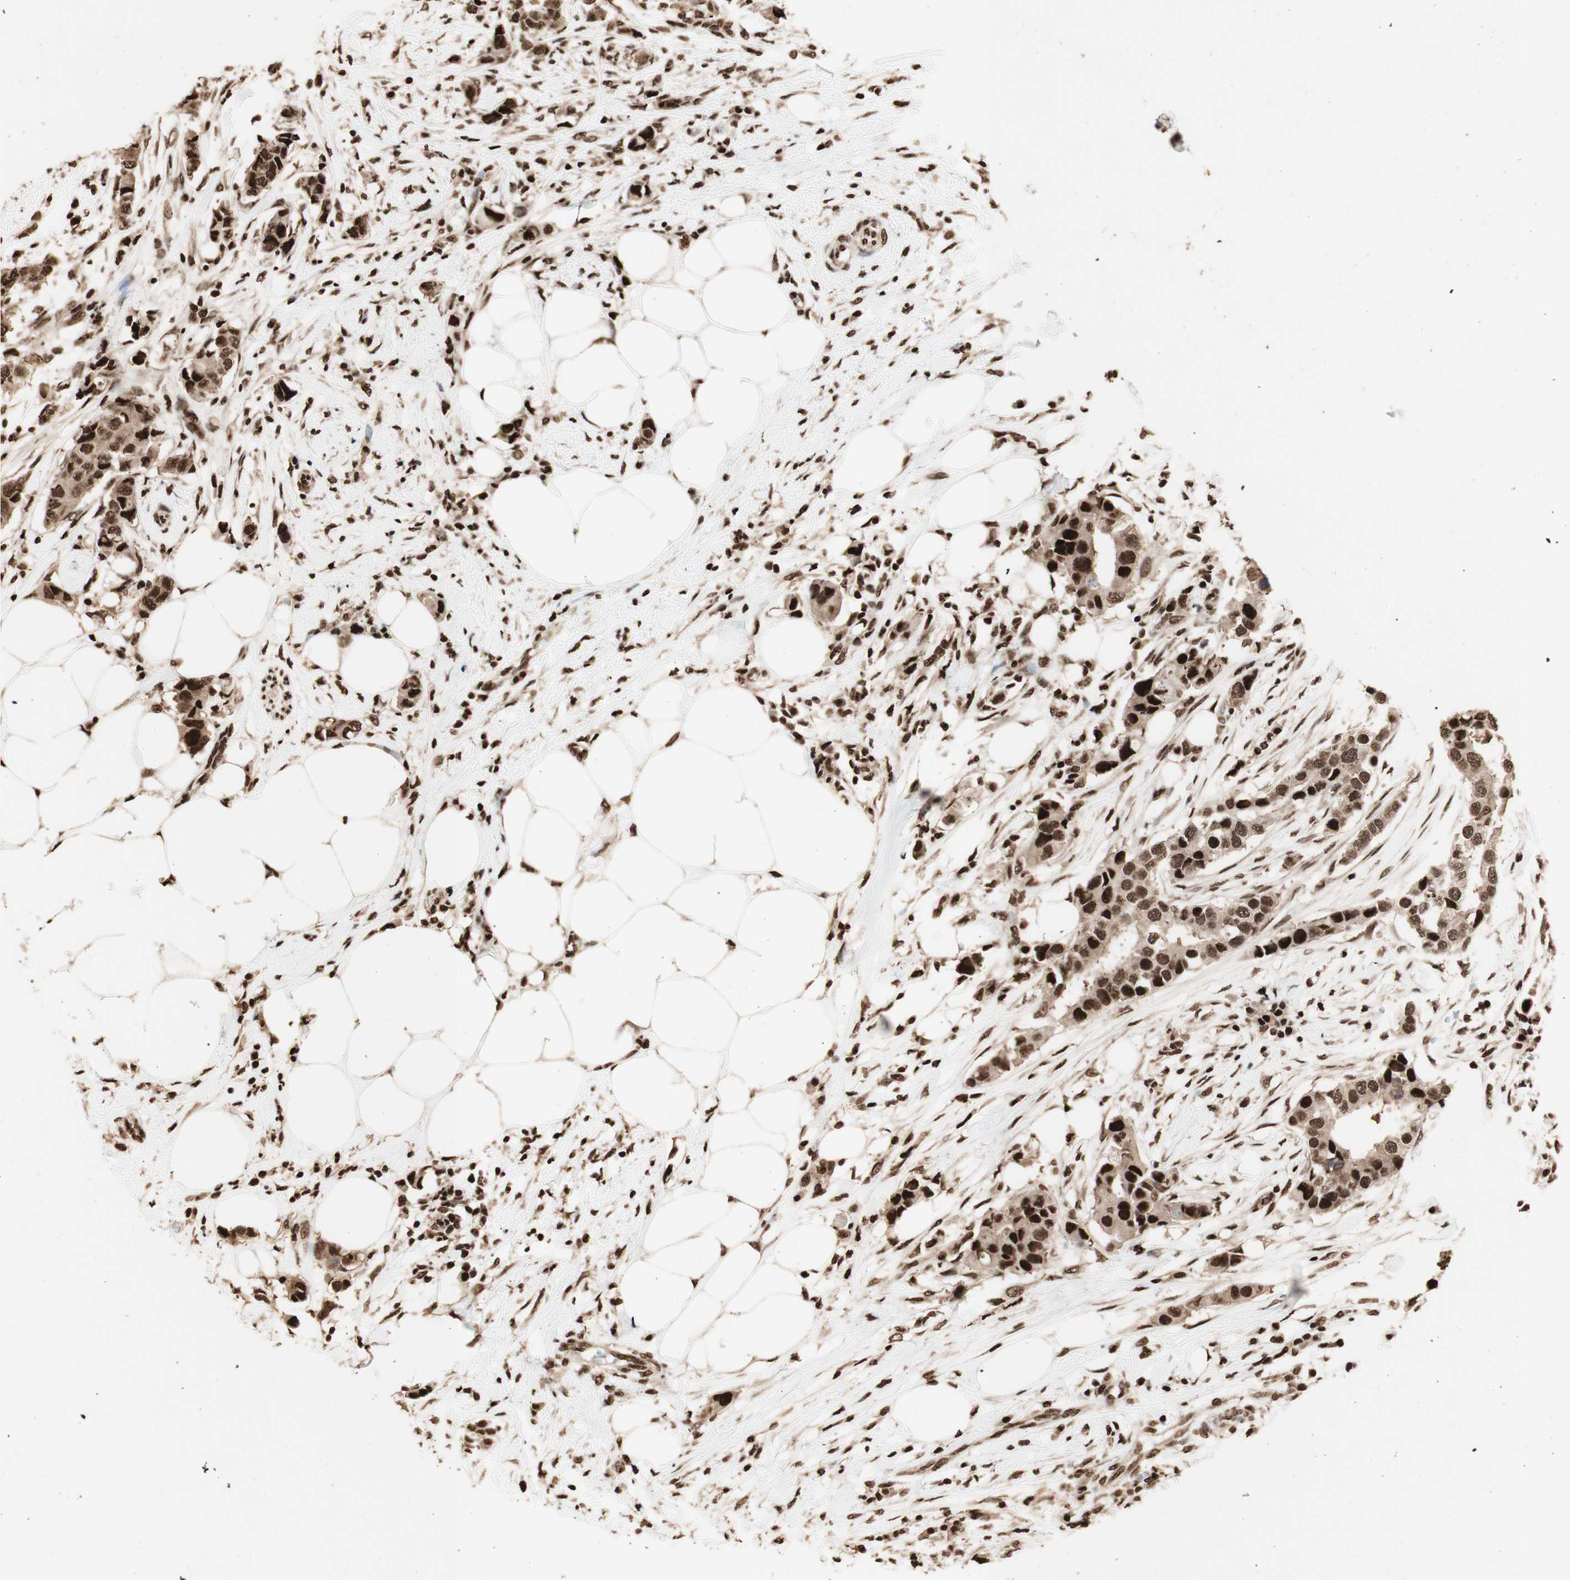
{"staining": {"intensity": "strong", "quantity": ">75%", "location": "cytoplasmic/membranous,nuclear"}, "tissue": "breast cancer", "cell_type": "Tumor cells", "image_type": "cancer", "snomed": [{"axis": "morphology", "description": "Normal tissue, NOS"}, {"axis": "morphology", "description": "Duct carcinoma"}, {"axis": "topography", "description": "Breast"}], "caption": "Immunohistochemistry of human breast cancer (intraductal carcinoma) demonstrates high levels of strong cytoplasmic/membranous and nuclear expression in approximately >75% of tumor cells. (DAB IHC with brightfield microscopy, high magnification).", "gene": "HNRNPA2B1", "patient": {"sex": "female", "age": 50}}